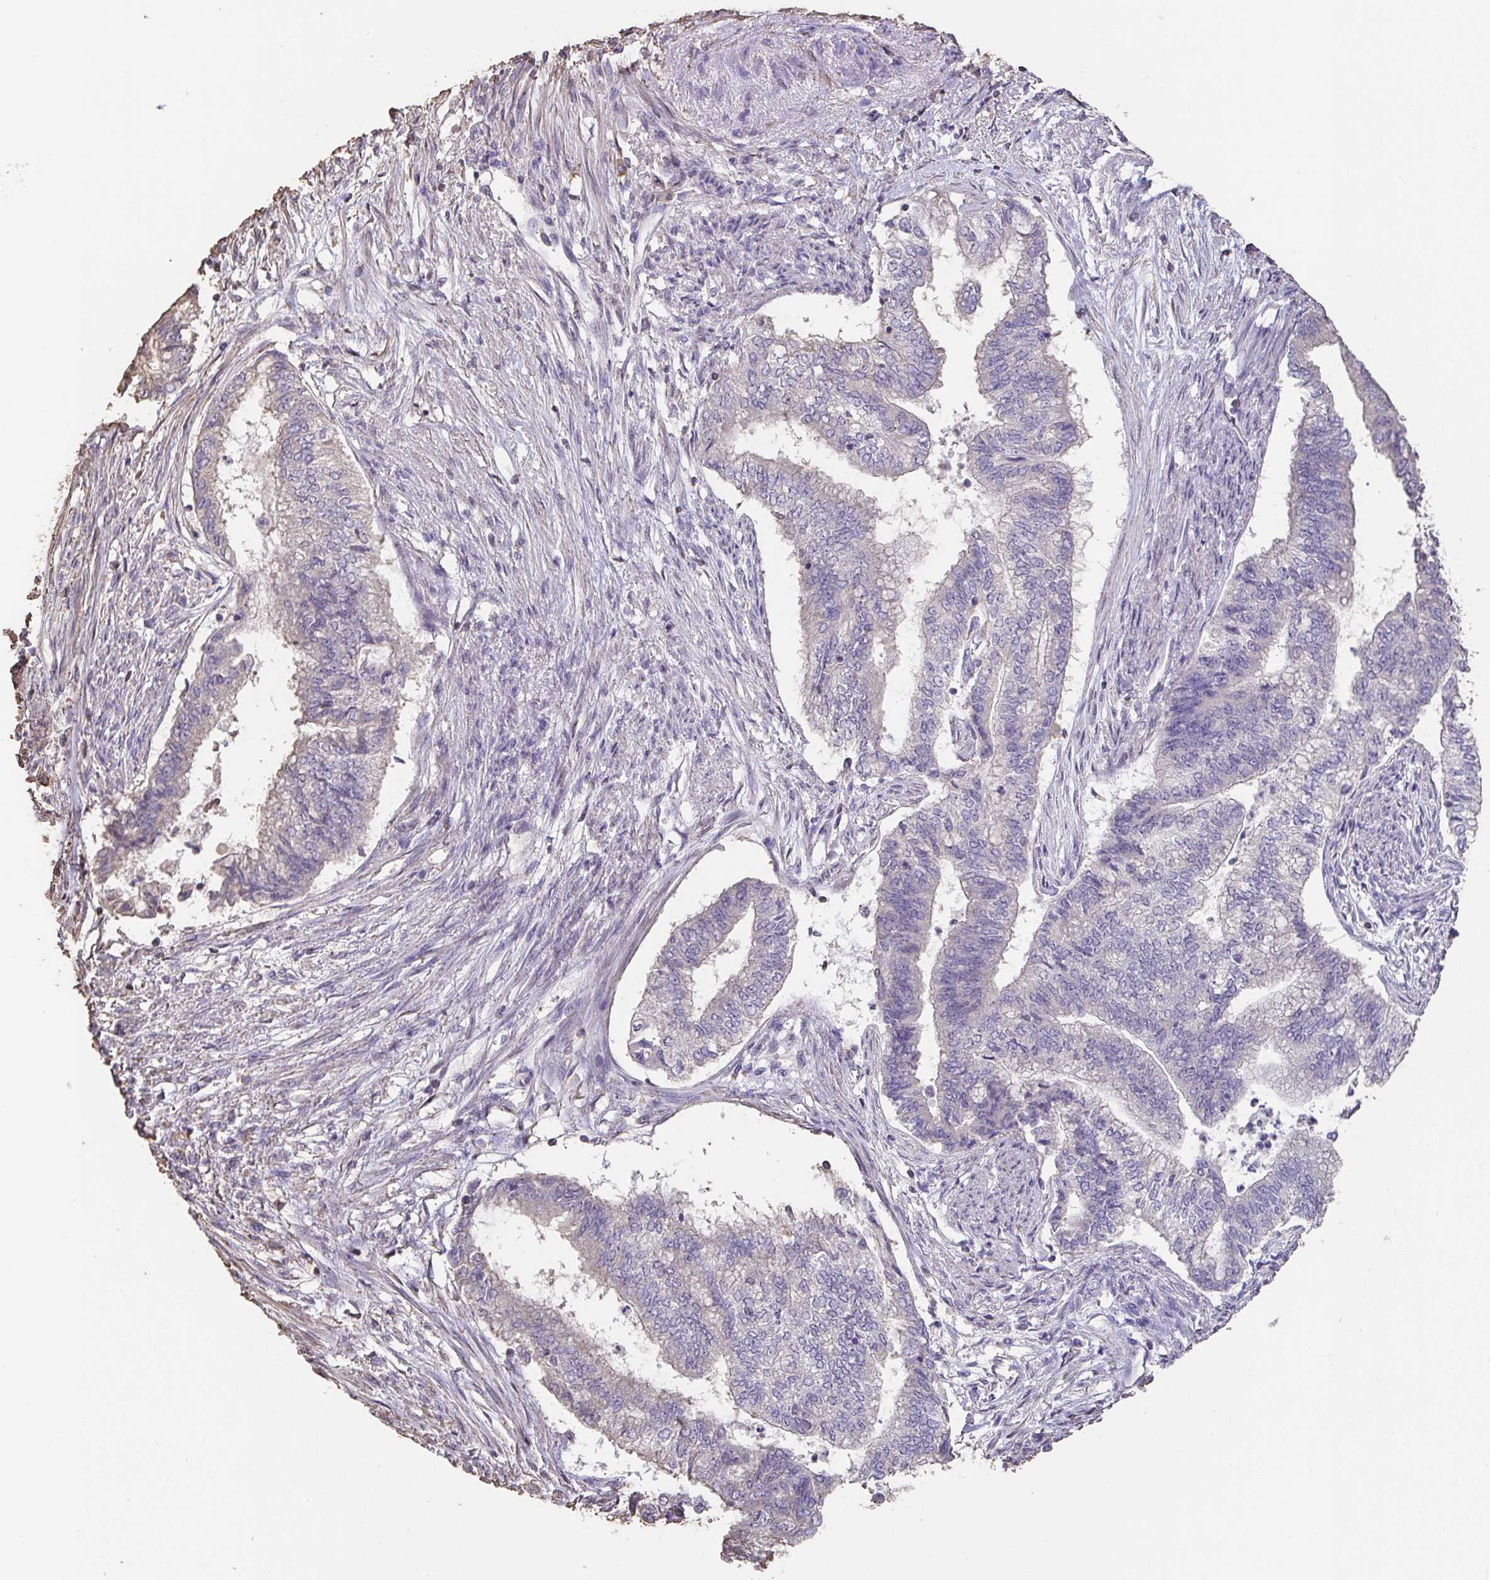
{"staining": {"intensity": "negative", "quantity": "none", "location": "none"}, "tissue": "endometrial cancer", "cell_type": "Tumor cells", "image_type": "cancer", "snomed": [{"axis": "morphology", "description": "Adenocarcinoma, NOS"}, {"axis": "topography", "description": "Endometrium"}], "caption": "High magnification brightfield microscopy of adenocarcinoma (endometrial) stained with DAB (brown) and counterstained with hematoxylin (blue): tumor cells show no significant staining.", "gene": "IL23R", "patient": {"sex": "female", "age": 65}}